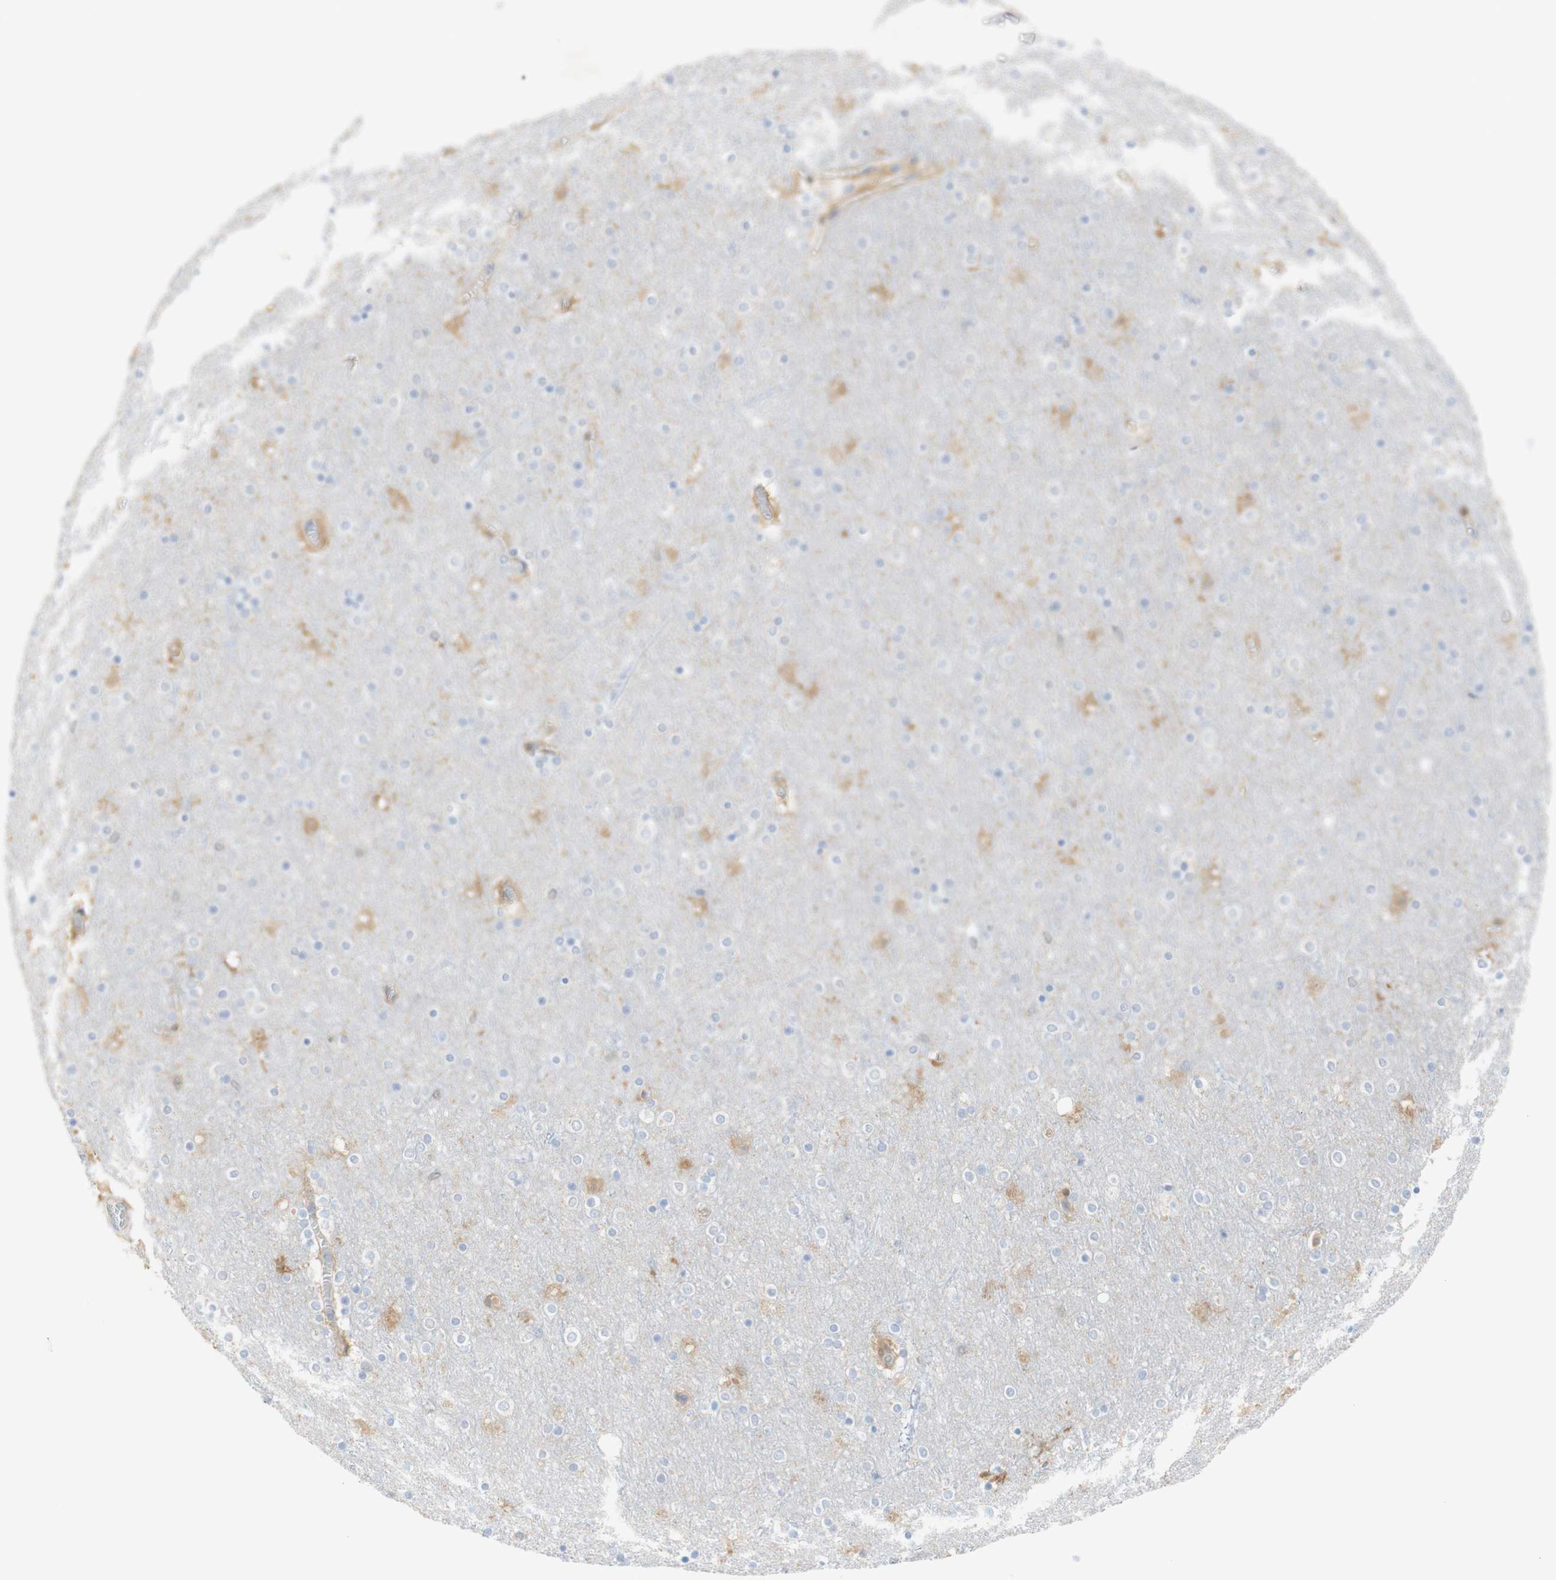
{"staining": {"intensity": "negative", "quantity": "none", "location": "none"}, "tissue": "cerebral cortex", "cell_type": "Endothelial cells", "image_type": "normal", "snomed": [{"axis": "morphology", "description": "Normal tissue, NOS"}, {"axis": "topography", "description": "Cerebral cortex"}], "caption": "Histopathology image shows no significant protein positivity in endothelial cells of benign cerebral cortex. The staining was performed using DAB to visualize the protein expression in brown, while the nuclei were stained in blue with hematoxylin (Magnification: 20x).", "gene": "SELENBP1", "patient": {"sex": "female", "age": 54}}